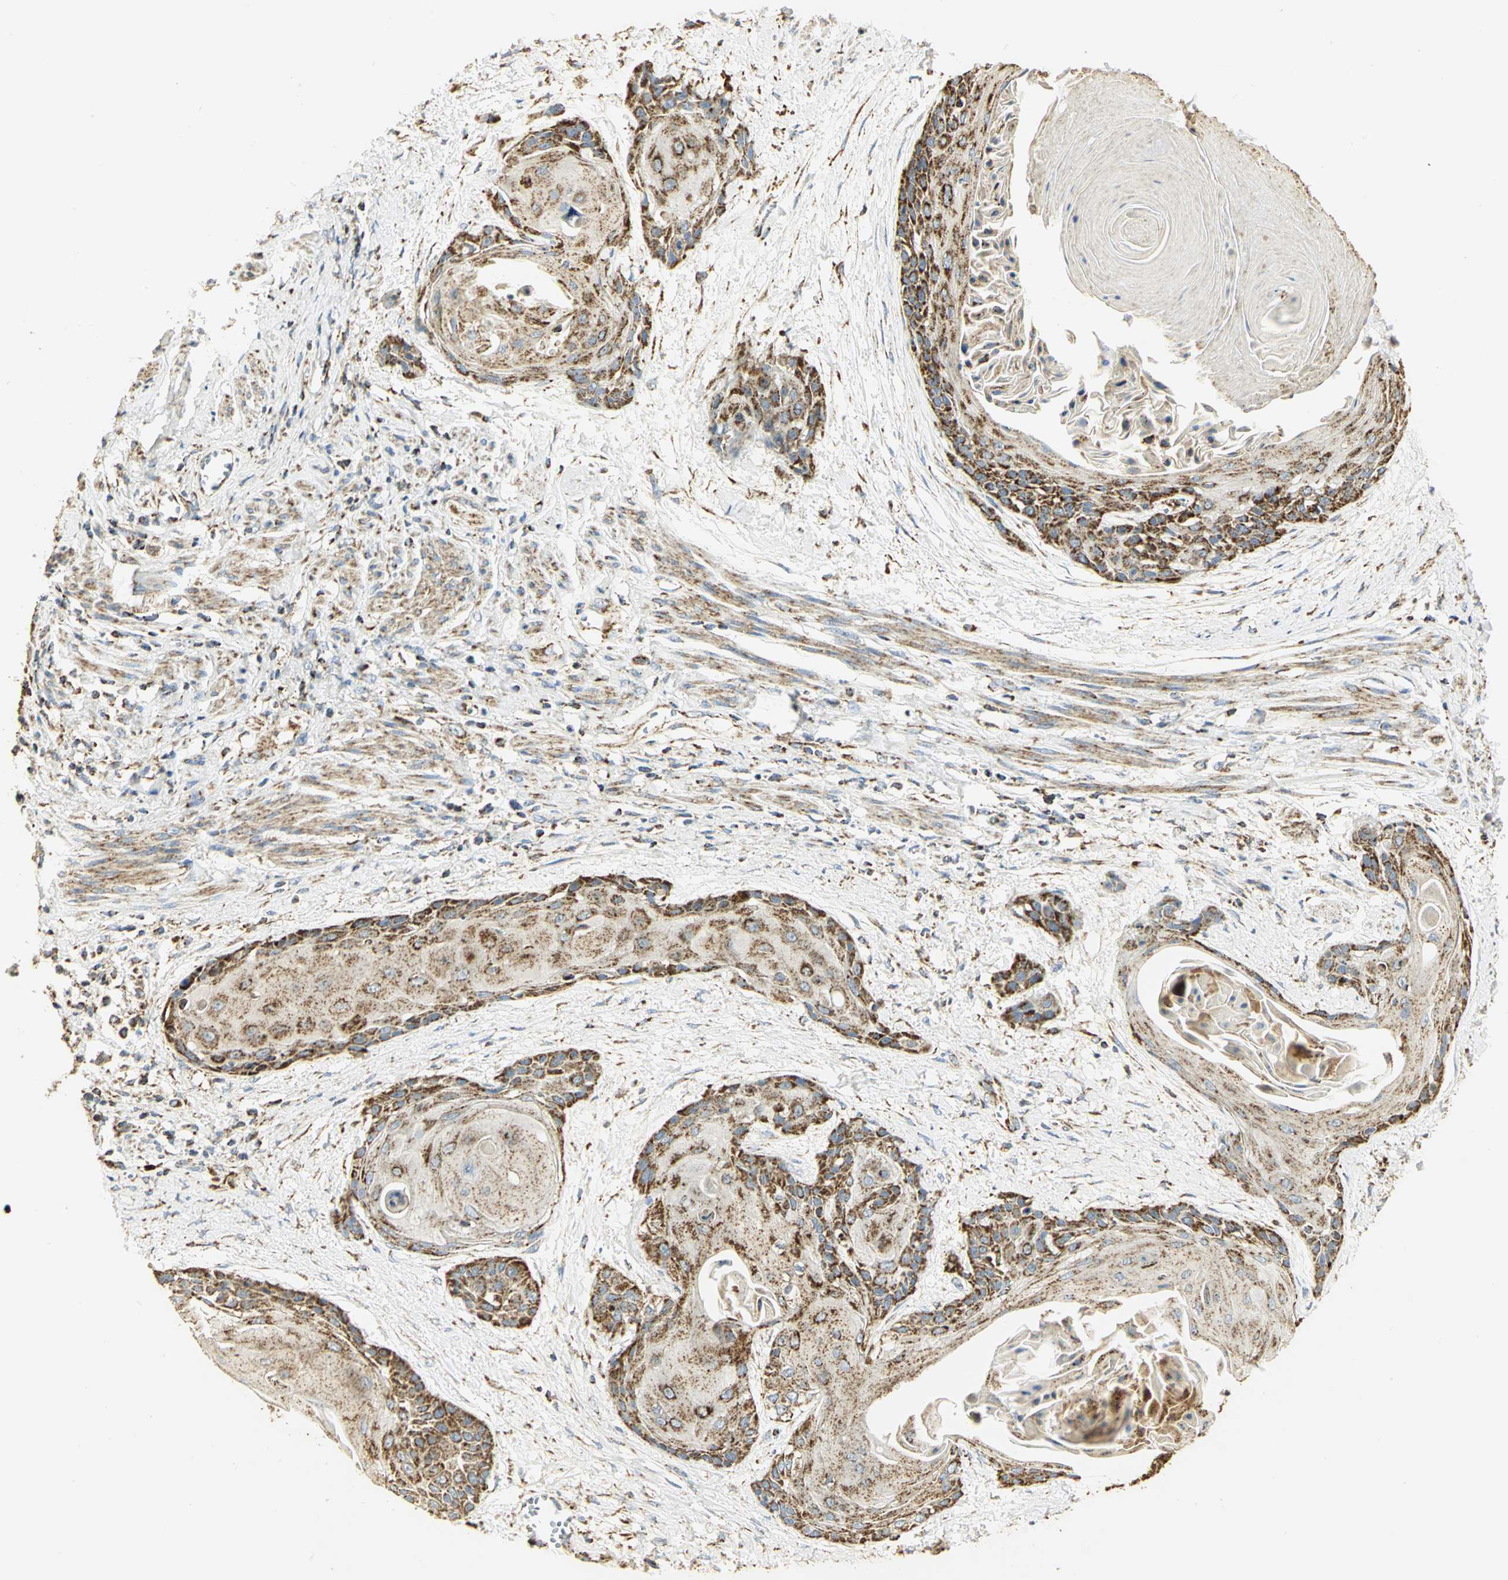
{"staining": {"intensity": "strong", "quantity": ">75%", "location": "cytoplasmic/membranous"}, "tissue": "cervical cancer", "cell_type": "Tumor cells", "image_type": "cancer", "snomed": [{"axis": "morphology", "description": "Squamous cell carcinoma, NOS"}, {"axis": "topography", "description": "Cervix"}], "caption": "Human cervical cancer (squamous cell carcinoma) stained for a protein (brown) displays strong cytoplasmic/membranous positive staining in about >75% of tumor cells.", "gene": "VDAC1", "patient": {"sex": "female", "age": 57}}